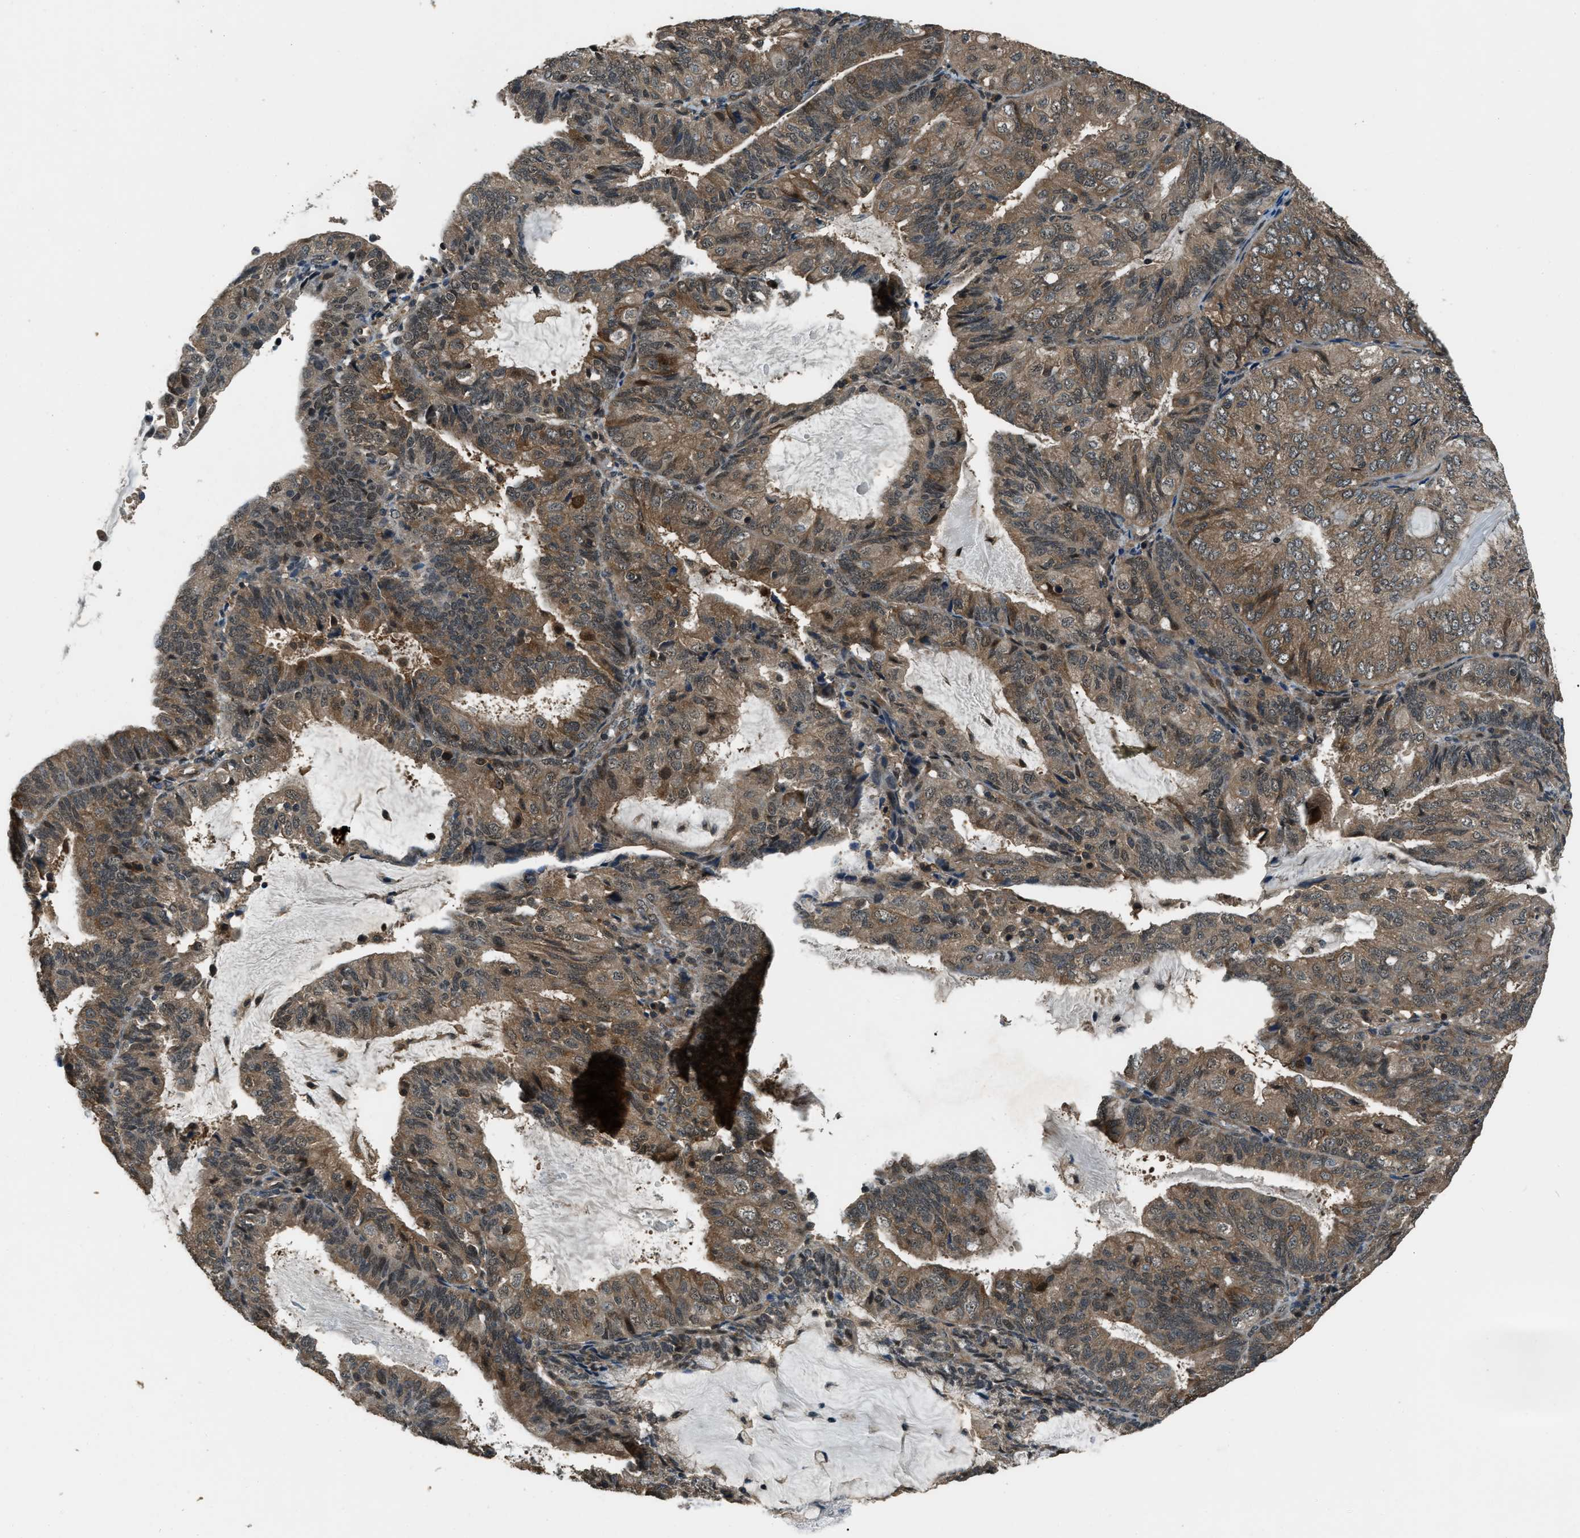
{"staining": {"intensity": "moderate", "quantity": ">75%", "location": "cytoplasmic/membranous"}, "tissue": "endometrial cancer", "cell_type": "Tumor cells", "image_type": "cancer", "snomed": [{"axis": "morphology", "description": "Adenocarcinoma, NOS"}, {"axis": "topography", "description": "Endometrium"}], "caption": "DAB (3,3'-diaminobenzidine) immunohistochemical staining of human endometrial cancer demonstrates moderate cytoplasmic/membranous protein positivity in about >75% of tumor cells.", "gene": "NUDCD3", "patient": {"sex": "female", "age": 81}}